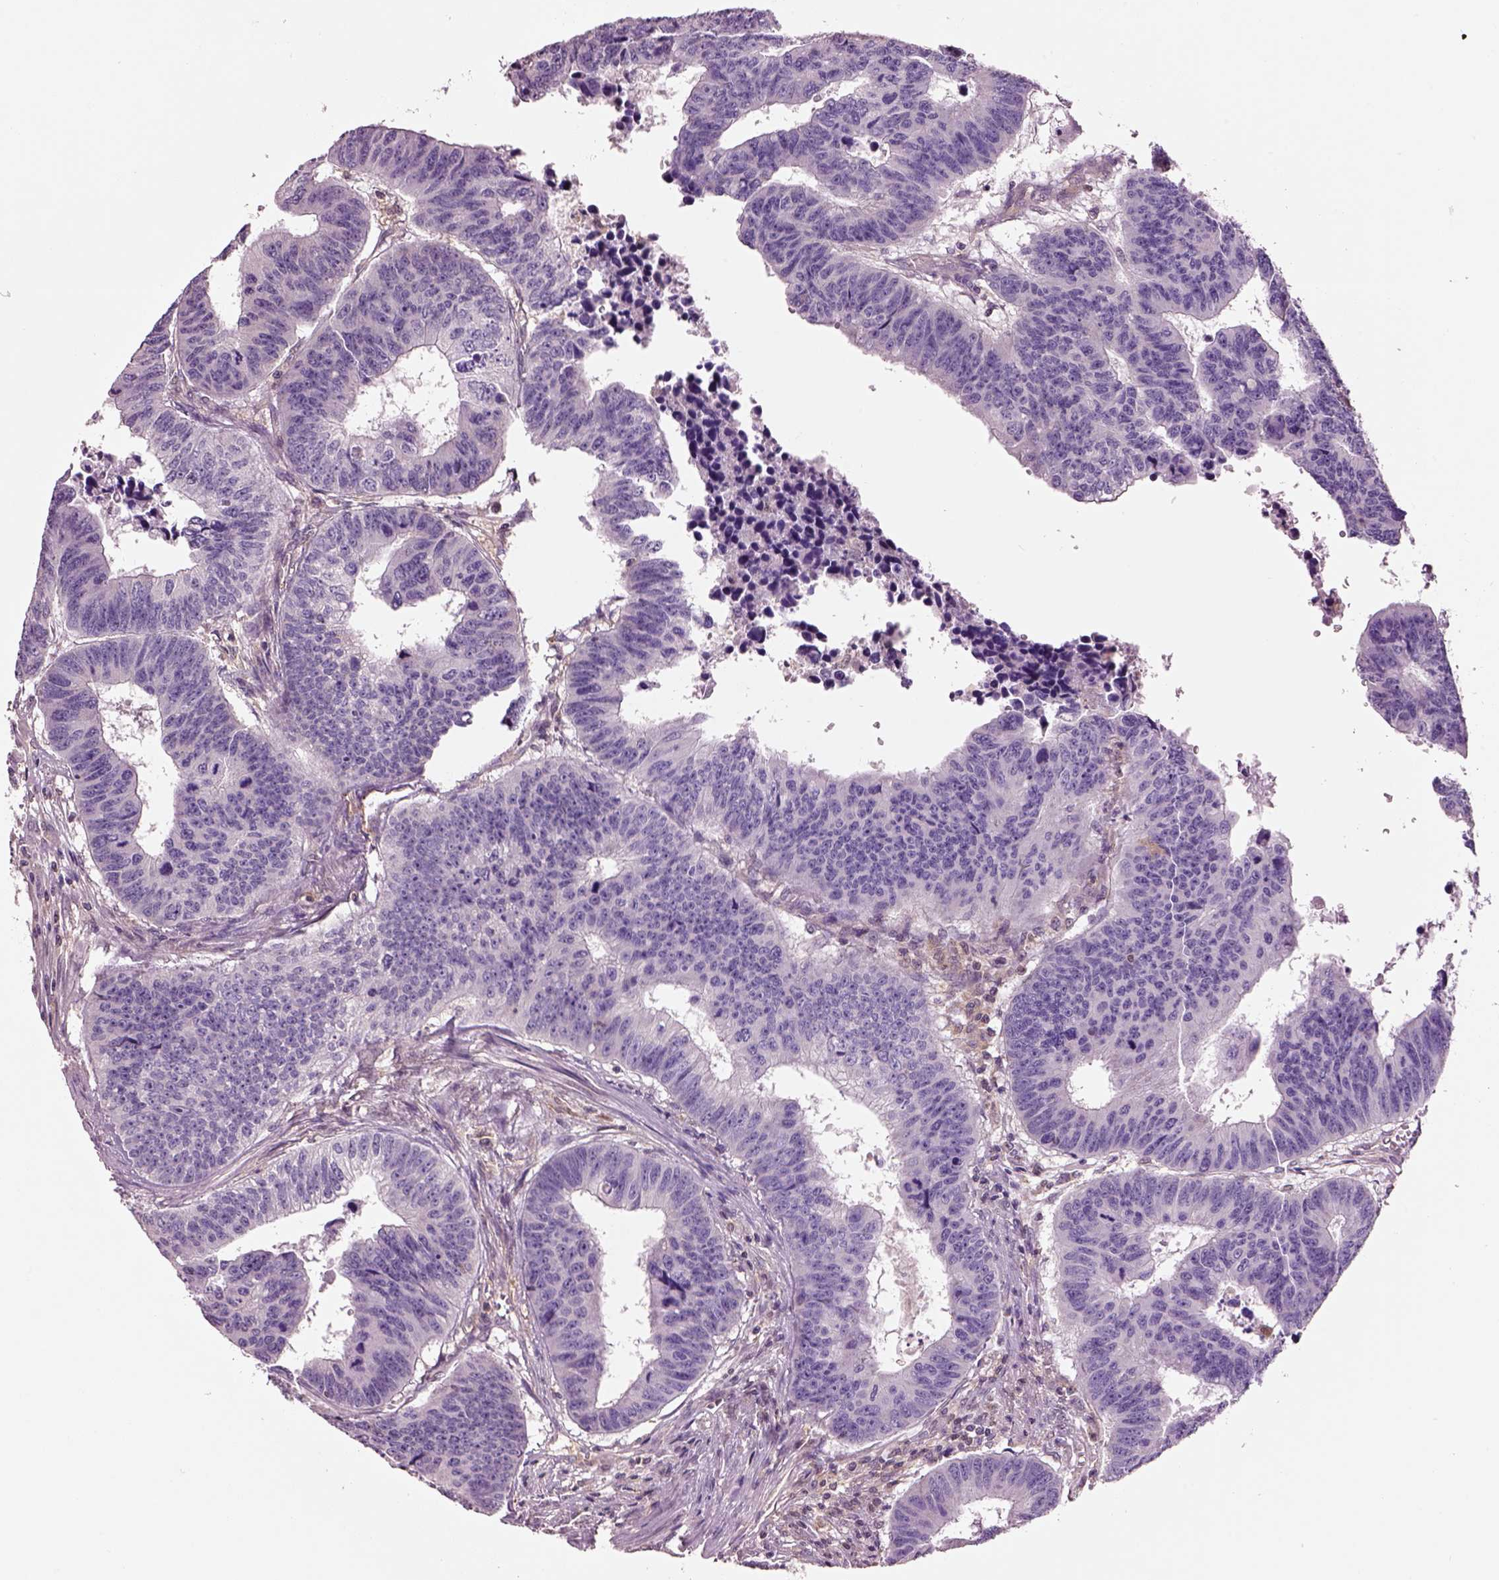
{"staining": {"intensity": "negative", "quantity": "none", "location": "none"}, "tissue": "colorectal cancer", "cell_type": "Tumor cells", "image_type": "cancer", "snomed": [{"axis": "morphology", "description": "Adenocarcinoma, NOS"}, {"axis": "topography", "description": "Rectum"}], "caption": "Immunohistochemical staining of colorectal cancer (adenocarcinoma) displays no significant expression in tumor cells.", "gene": "MDP1", "patient": {"sex": "female", "age": 85}}